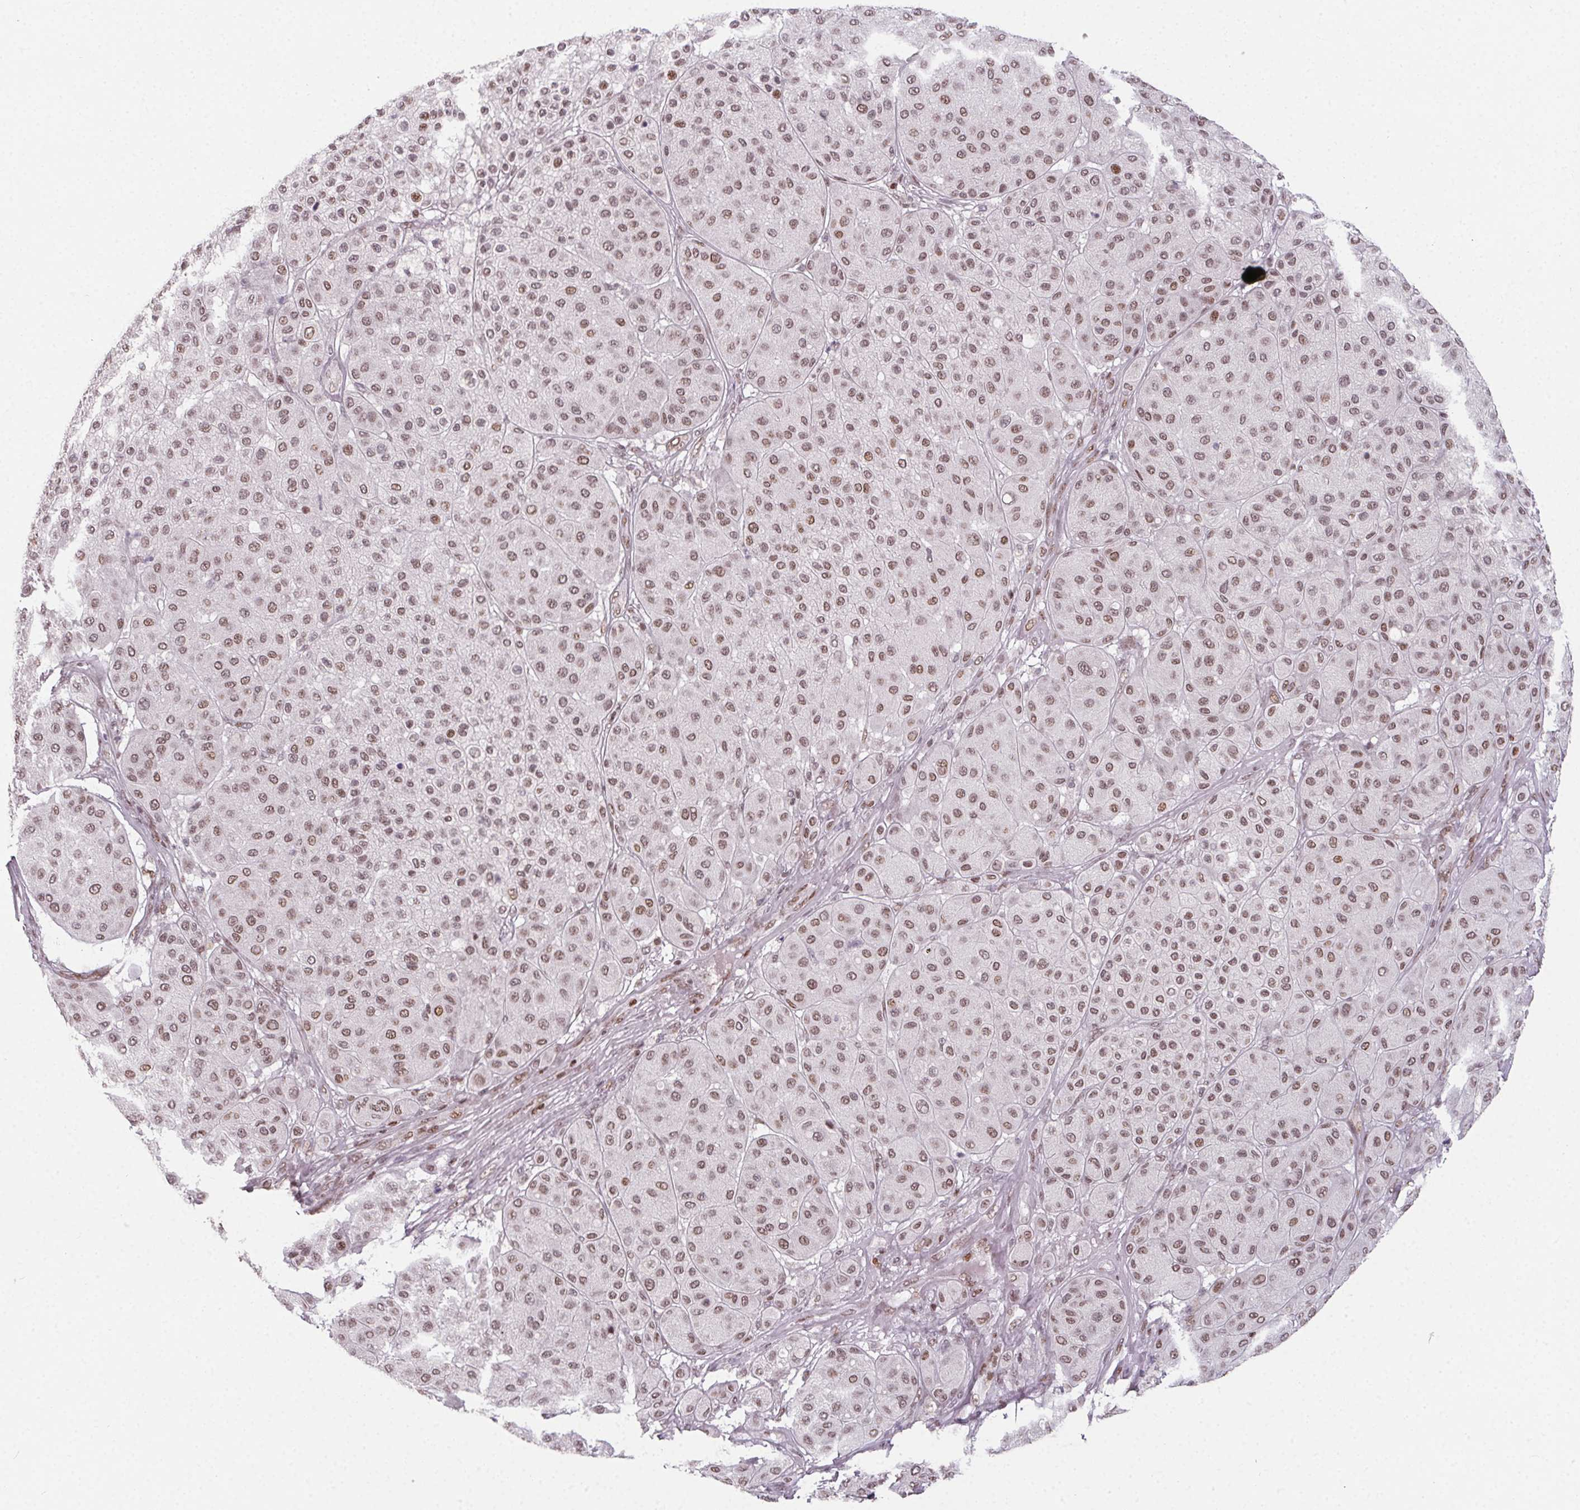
{"staining": {"intensity": "moderate", "quantity": ">75%", "location": "nuclear"}, "tissue": "melanoma", "cell_type": "Tumor cells", "image_type": "cancer", "snomed": [{"axis": "morphology", "description": "Malignant melanoma, Metastatic site"}, {"axis": "topography", "description": "Smooth muscle"}], "caption": "Protein staining of melanoma tissue exhibits moderate nuclear positivity in approximately >75% of tumor cells.", "gene": "KMT2A", "patient": {"sex": "male", "age": 41}}